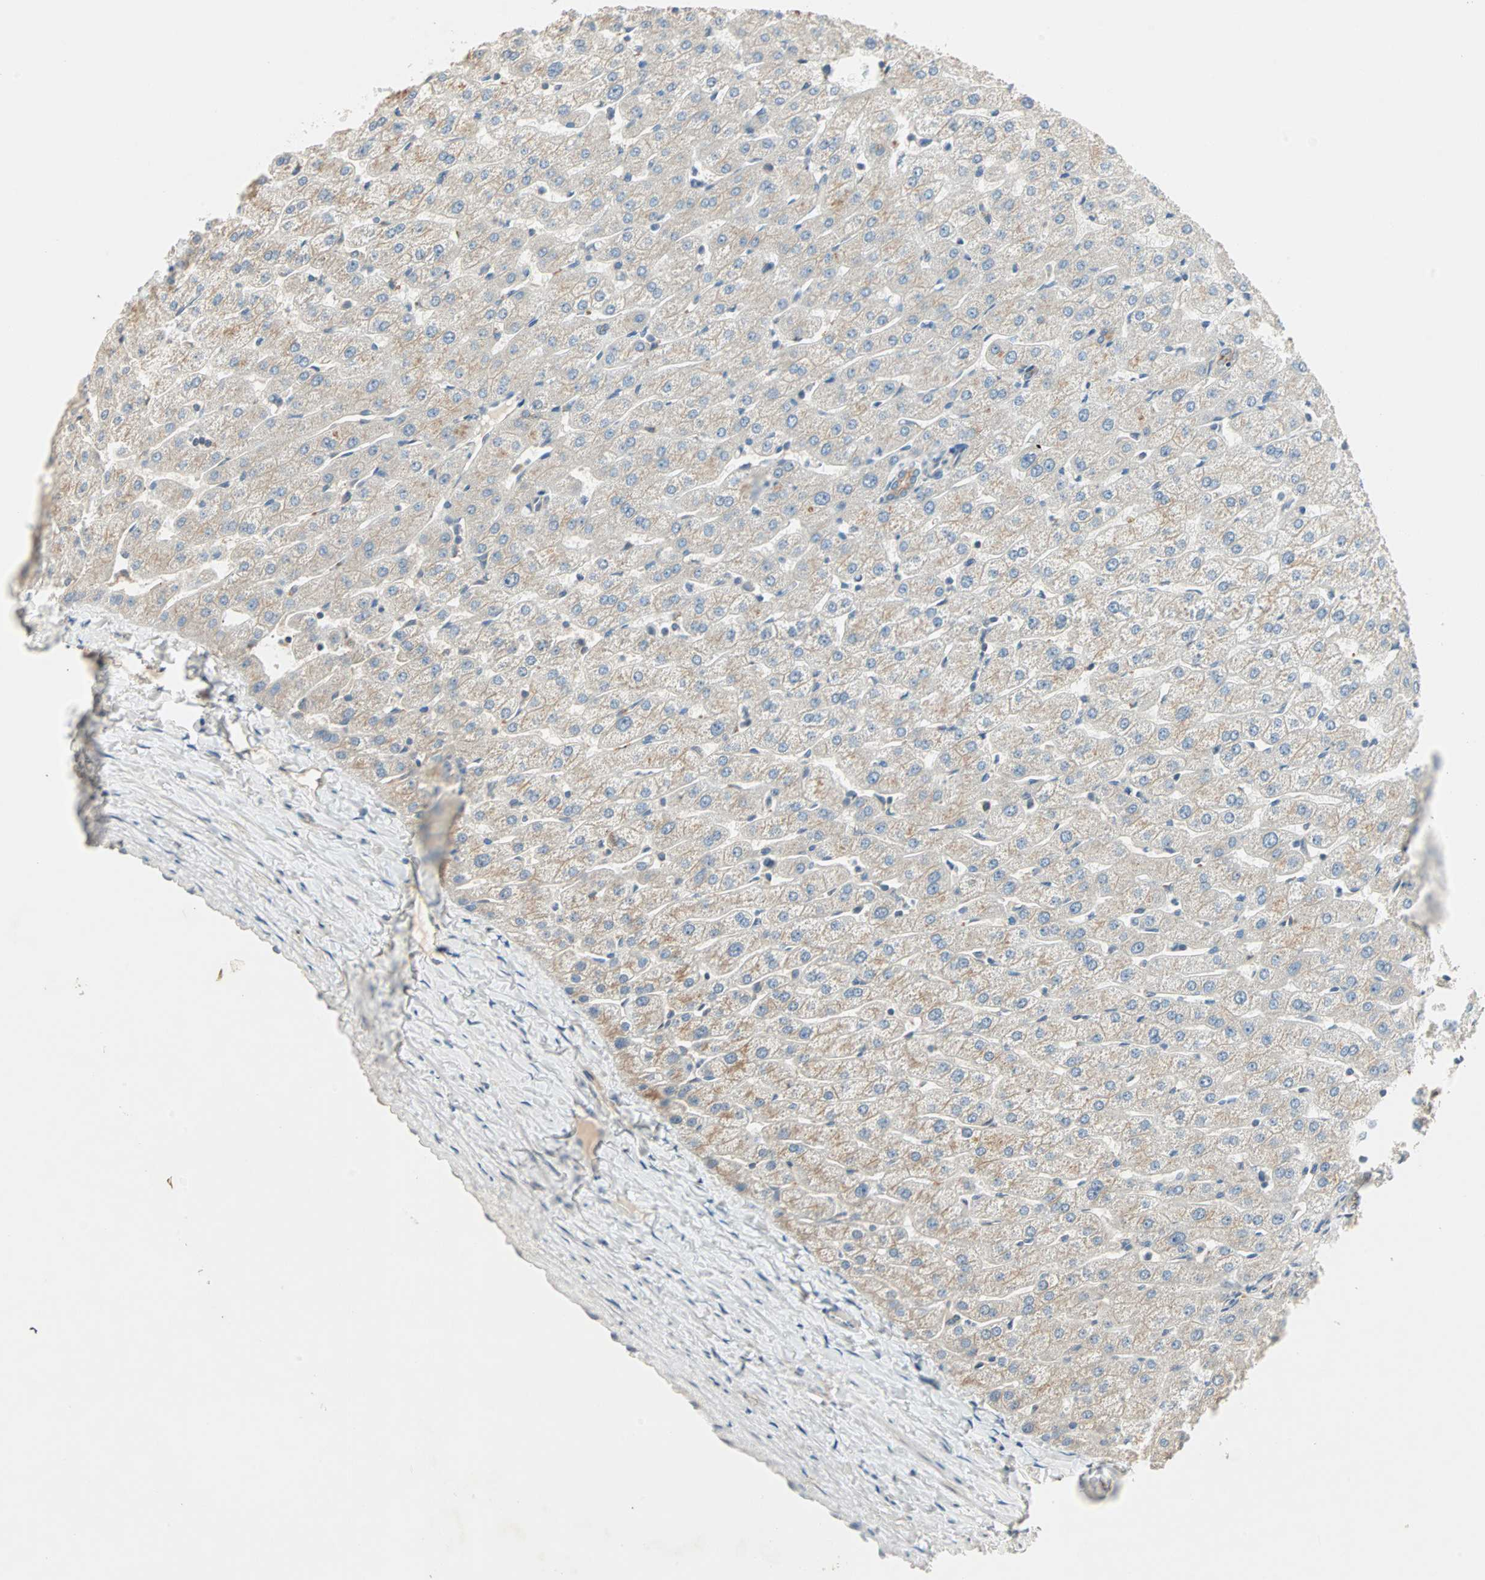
{"staining": {"intensity": "weak", "quantity": ">75%", "location": "cytoplasmic/membranous"}, "tissue": "liver", "cell_type": "Cholangiocytes", "image_type": "normal", "snomed": [{"axis": "morphology", "description": "Normal tissue, NOS"}, {"axis": "morphology", "description": "Fibrosis, NOS"}, {"axis": "topography", "description": "Liver"}], "caption": "Immunohistochemical staining of unremarkable human liver exhibits weak cytoplasmic/membranous protein expression in approximately >75% of cholangiocytes.", "gene": "TTF2", "patient": {"sex": "female", "age": 29}}